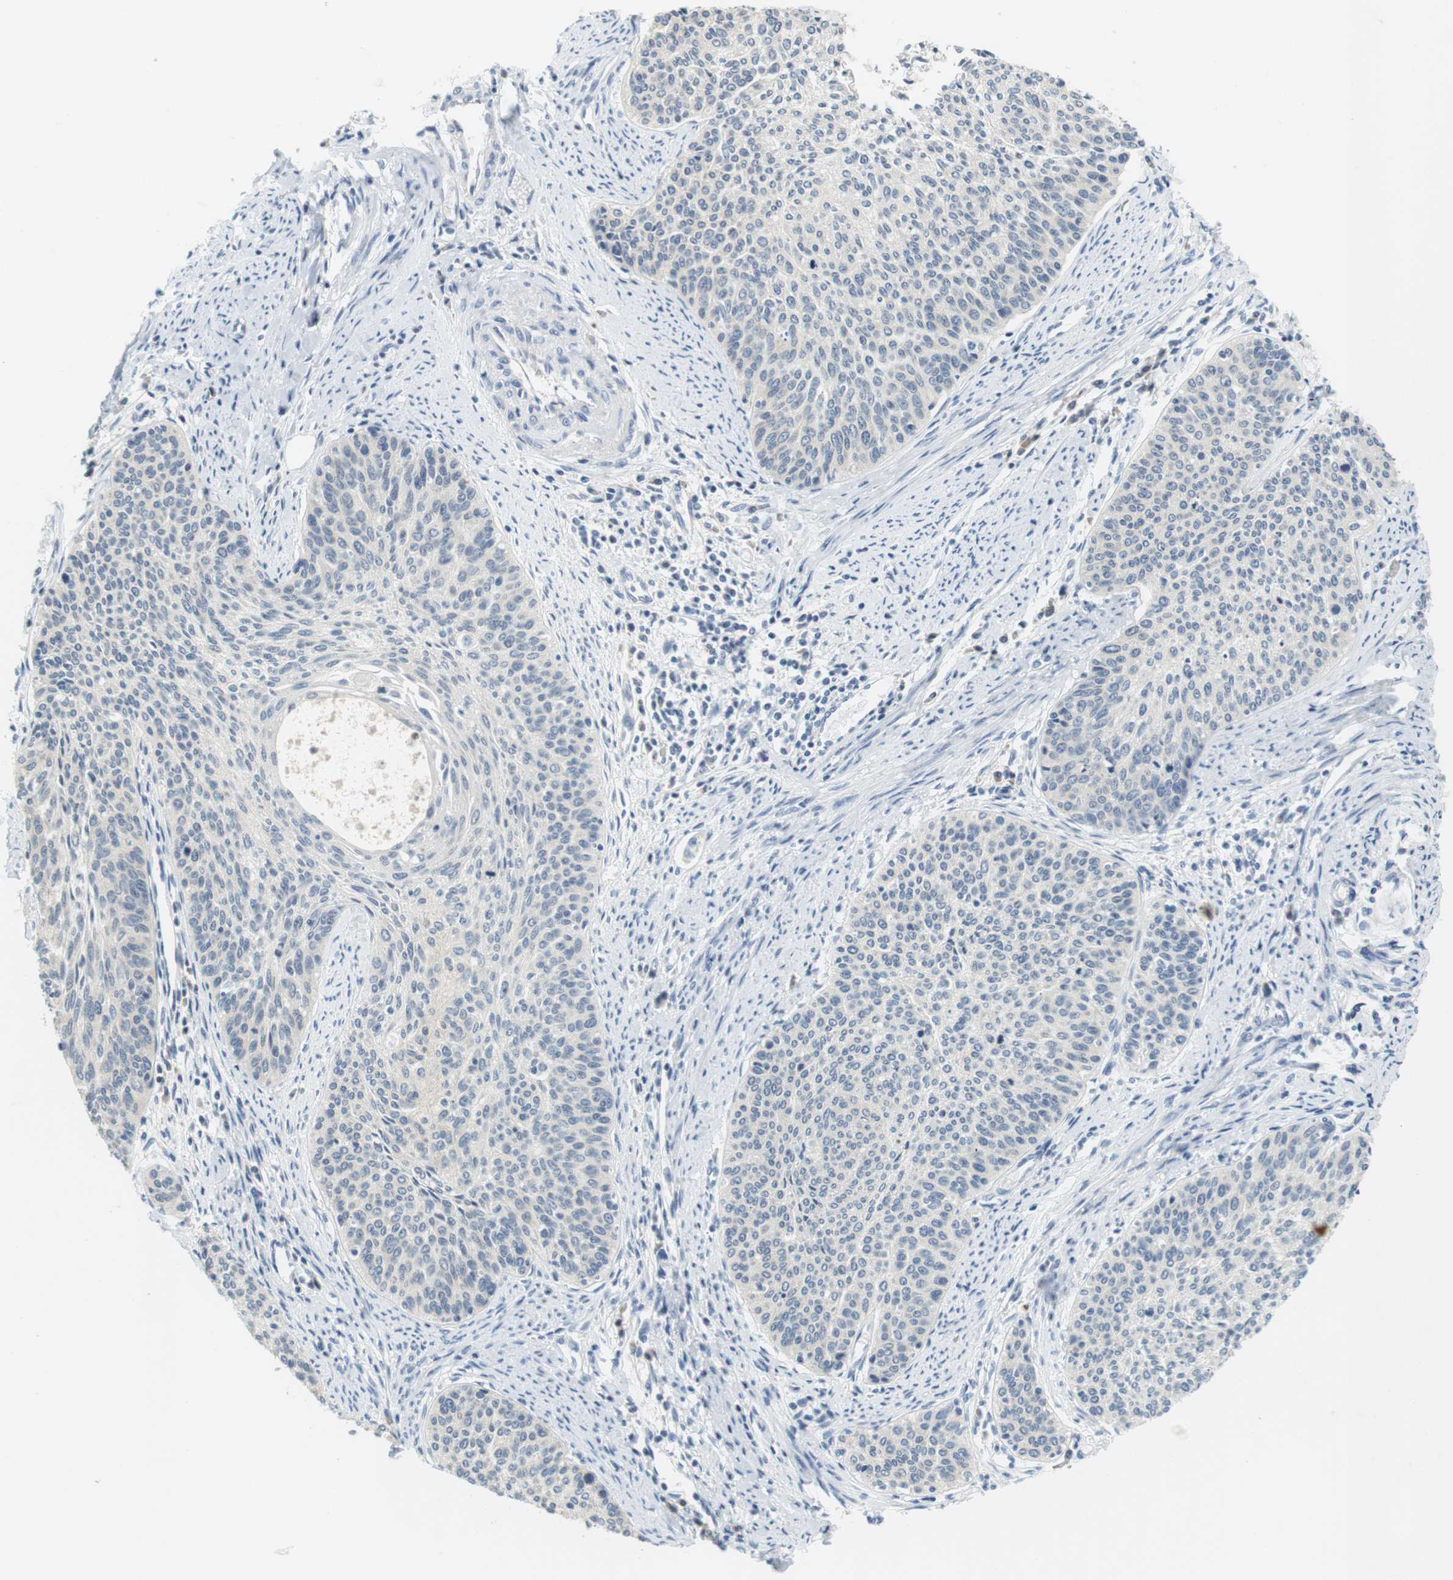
{"staining": {"intensity": "negative", "quantity": "none", "location": "none"}, "tissue": "cervical cancer", "cell_type": "Tumor cells", "image_type": "cancer", "snomed": [{"axis": "morphology", "description": "Squamous cell carcinoma, NOS"}, {"axis": "topography", "description": "Cervix"}], "caption": "Immunohistochemistry (IHC) image of neoplastic tissue: squamous cell carcinoma (cervical) stained with DAB (3,3'-diaminobenzidine) exhibits no significant protein positivity in tumor cells. The staining is performed using DAB (3,3'-diaminobenzidine) brown chromogen with nuclei counter-stained in using hematoxylin.", "gene": "WNT7A", "patient": {"sex": "female", "age": 55}}